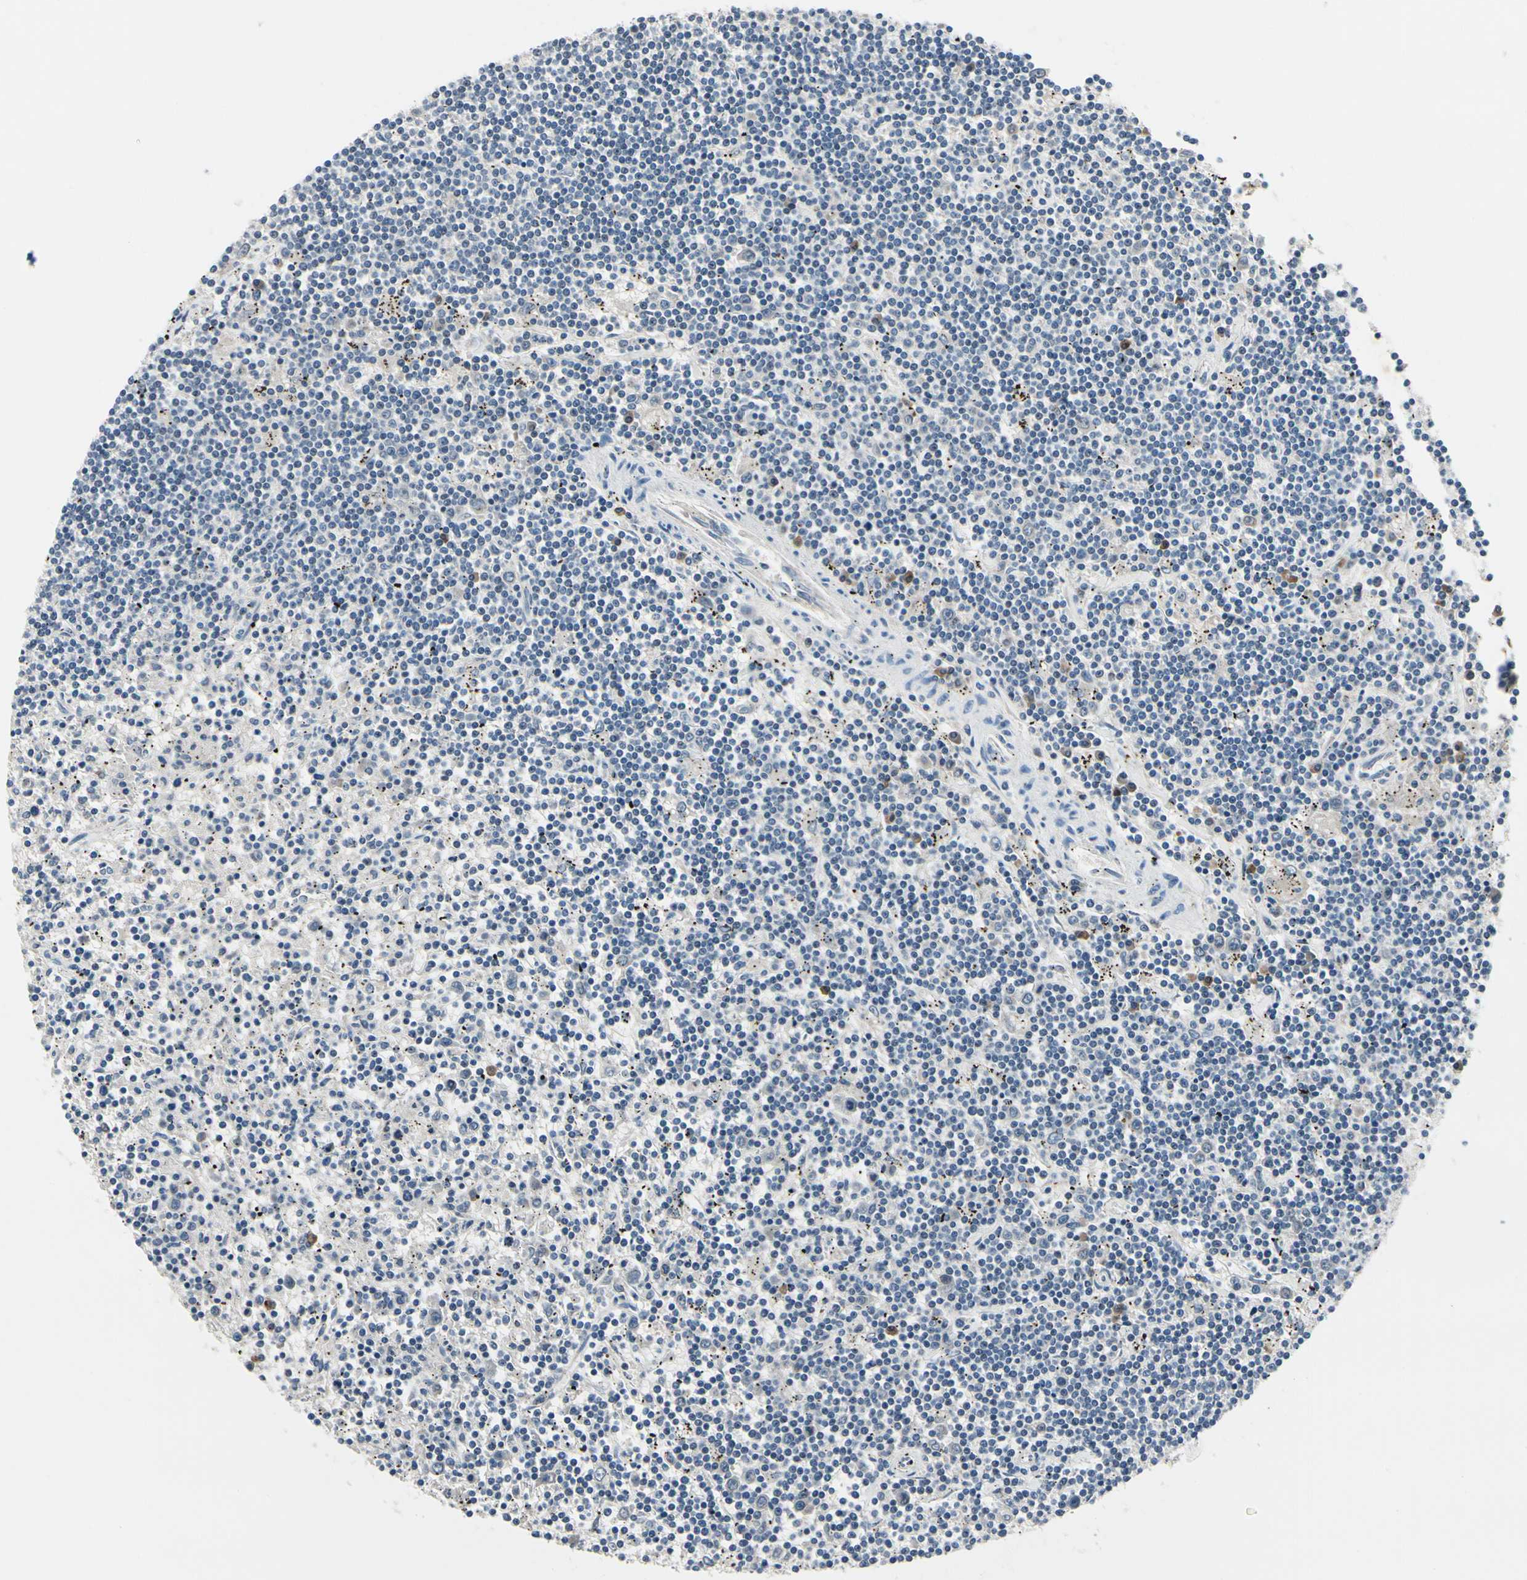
{"staining": {"intensity": "negative", "quantity": "none", "location": "none"}, "tissue": "lymphoma", "cell_type": "Tumor cells", "image_type": "cancer", "snomed": [{"axis": "morphology", "description": "Malignant lymphoma, non-Hodgkin's type, Low grade"}, {"axis": "topography", "description": "Spleen"}], "caption": "Lymphoma was stained to show a protein in brown. There is no significant staining in tumor cells.", "gene": "SELENOK", "patient": {"sex": "male", "age": 76}}